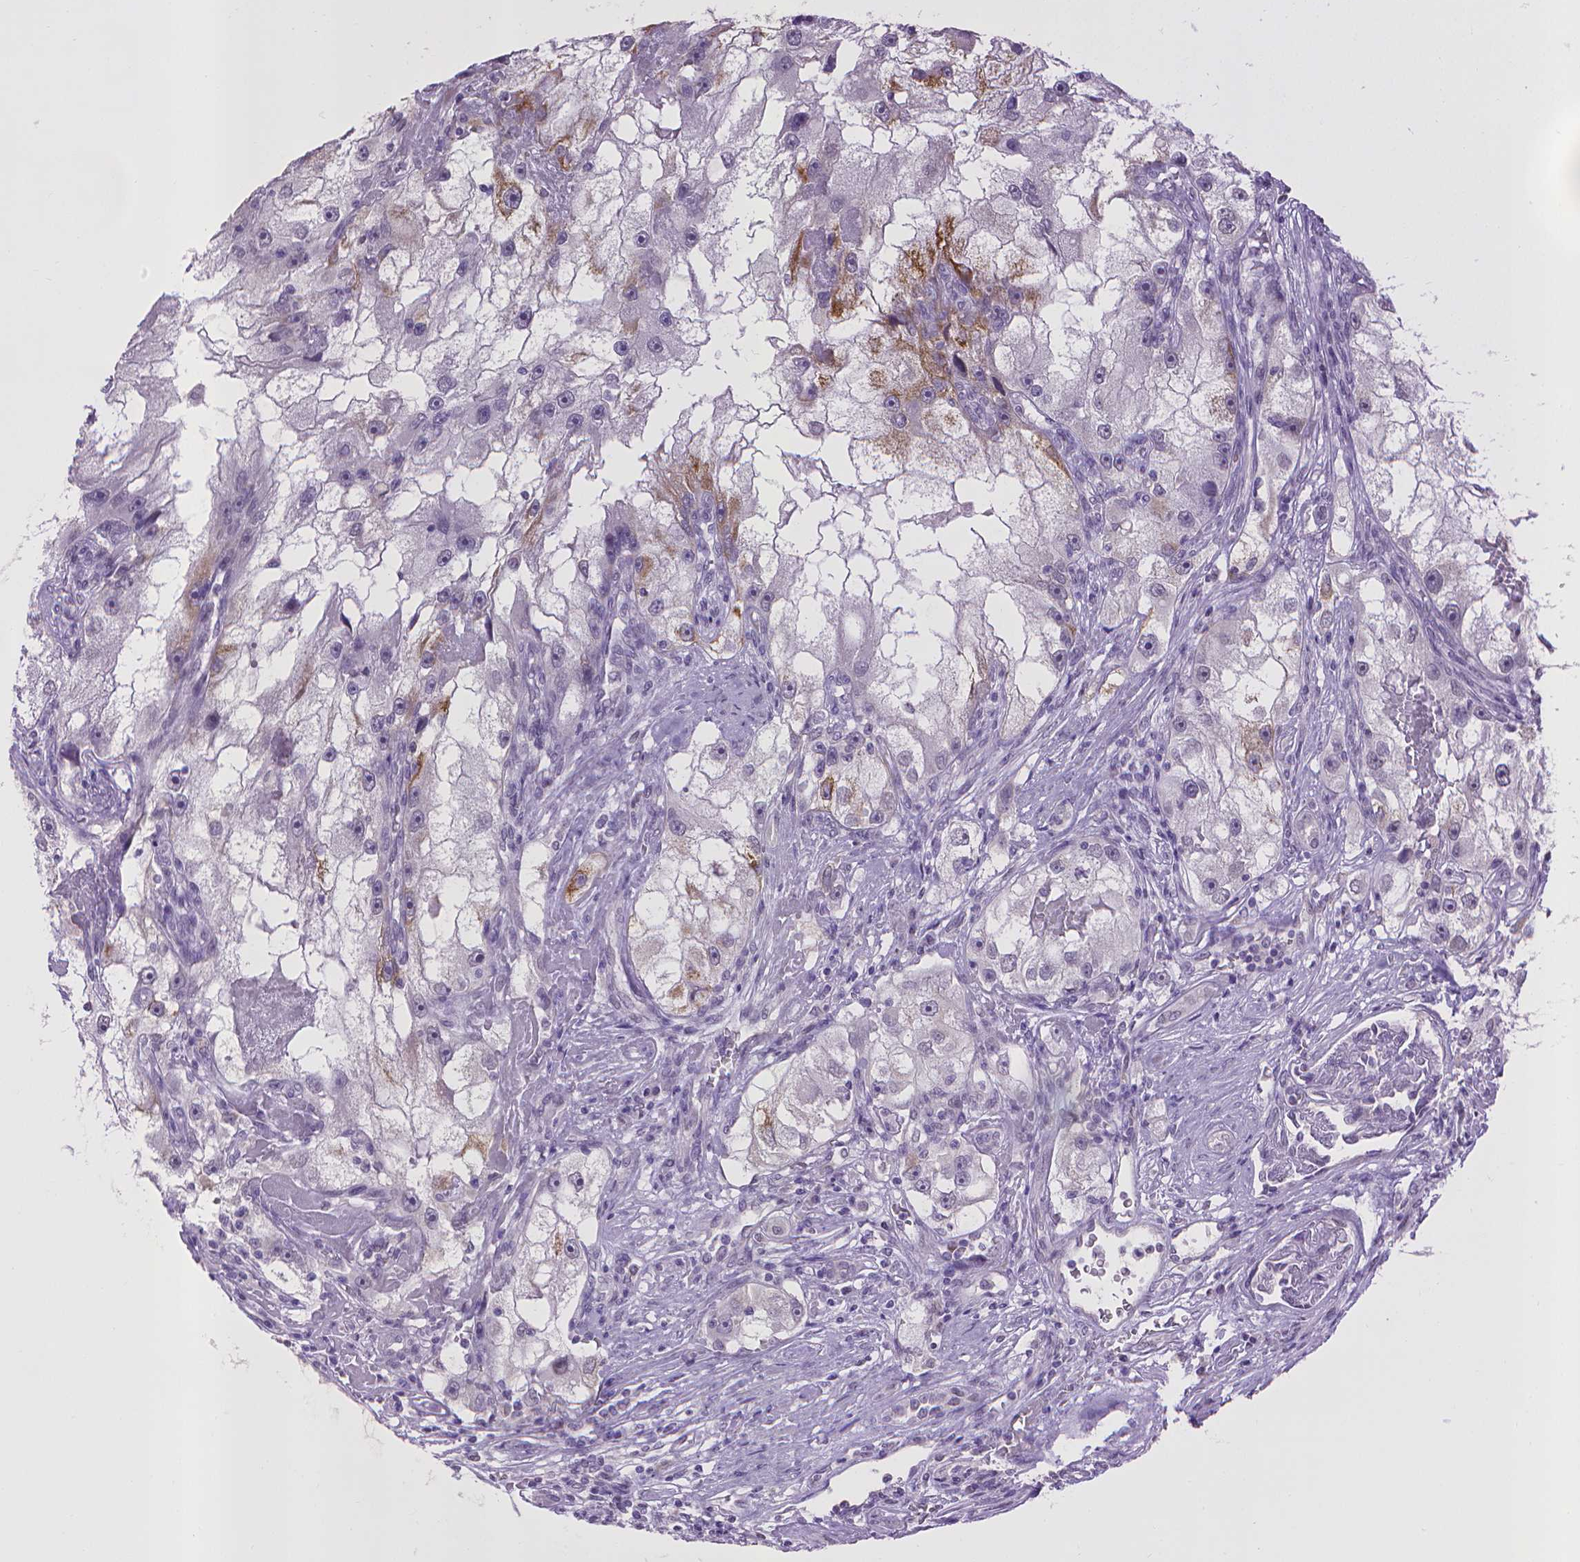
{"staining": {"intensity": "moderate", "quantity": "<25%", "location": "cytoplasmic/membranous"}, "tissue": "renal cancer", "cell_type": "Tumor cells", "image_type": "cancer", "snomed": [{"axis": "morphology", "description": "Adenocarcinoma, NOS"}, {"axis": "topography", "description": "Kidney"}], "caption": "Tumor cells display low levels of moderate cytoplasmic/membranous expression in about <25% of cells in human adenocarcinoma (renal).", "gene": "KMO", "patient": {"sex": "male", "age": 63}}